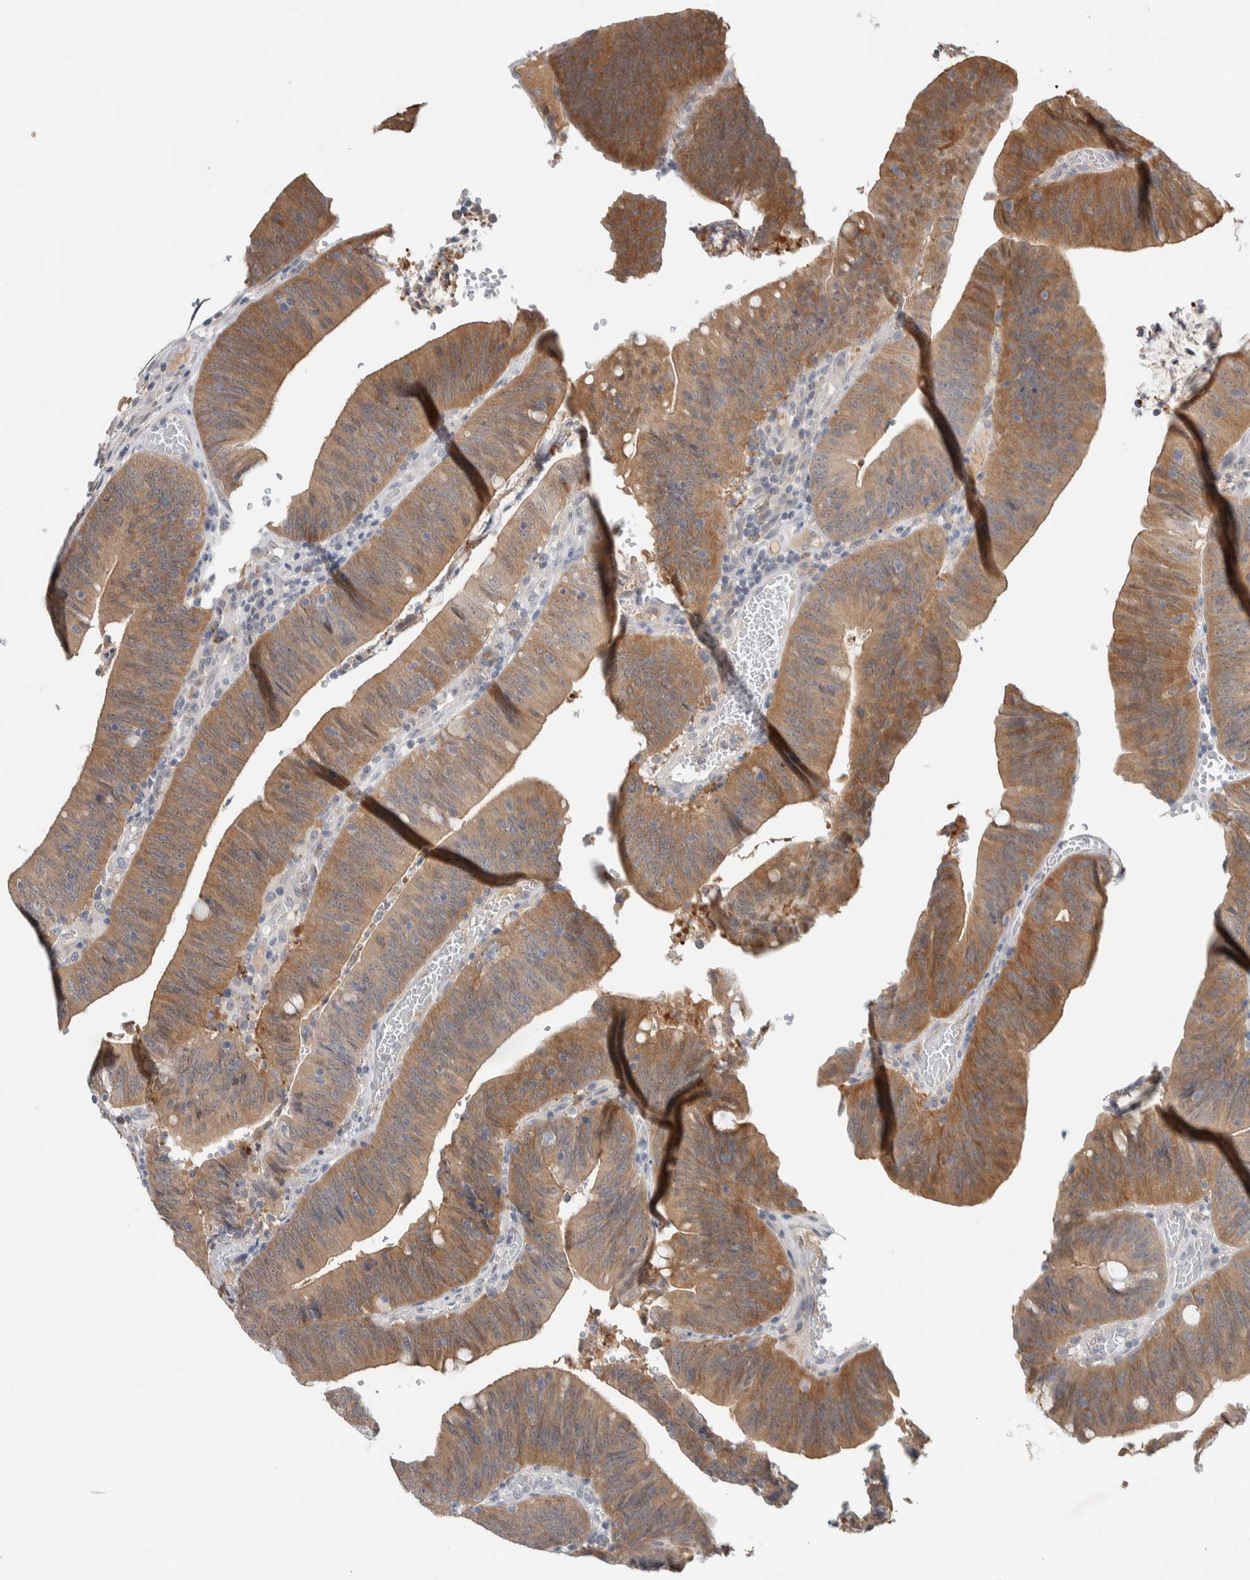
{"staining": {"intensity": "moderate", "quantity": ">75%", "location": "cytoplasmic/membranous"}, "tissue": "colorectal cancer", "cell_type": "Tumor cells", "image_type": "cancer", "snomed": [{"axis": "morphology", "description": "Normal tissue, NOS"}, {"axis": "morphology", "description": "Adenocarcinoma, NOS"}, {"axis": "topography", "description": "Rectum"}], "caption": "Human colorectal adenocarcinoma stained with a brown dye shows moderate cytoplasmic/membranous positive staining in about >75% of tumor cells.", "gene": "DEPTOR", "patient": {"sex": "female", "age": 66}}